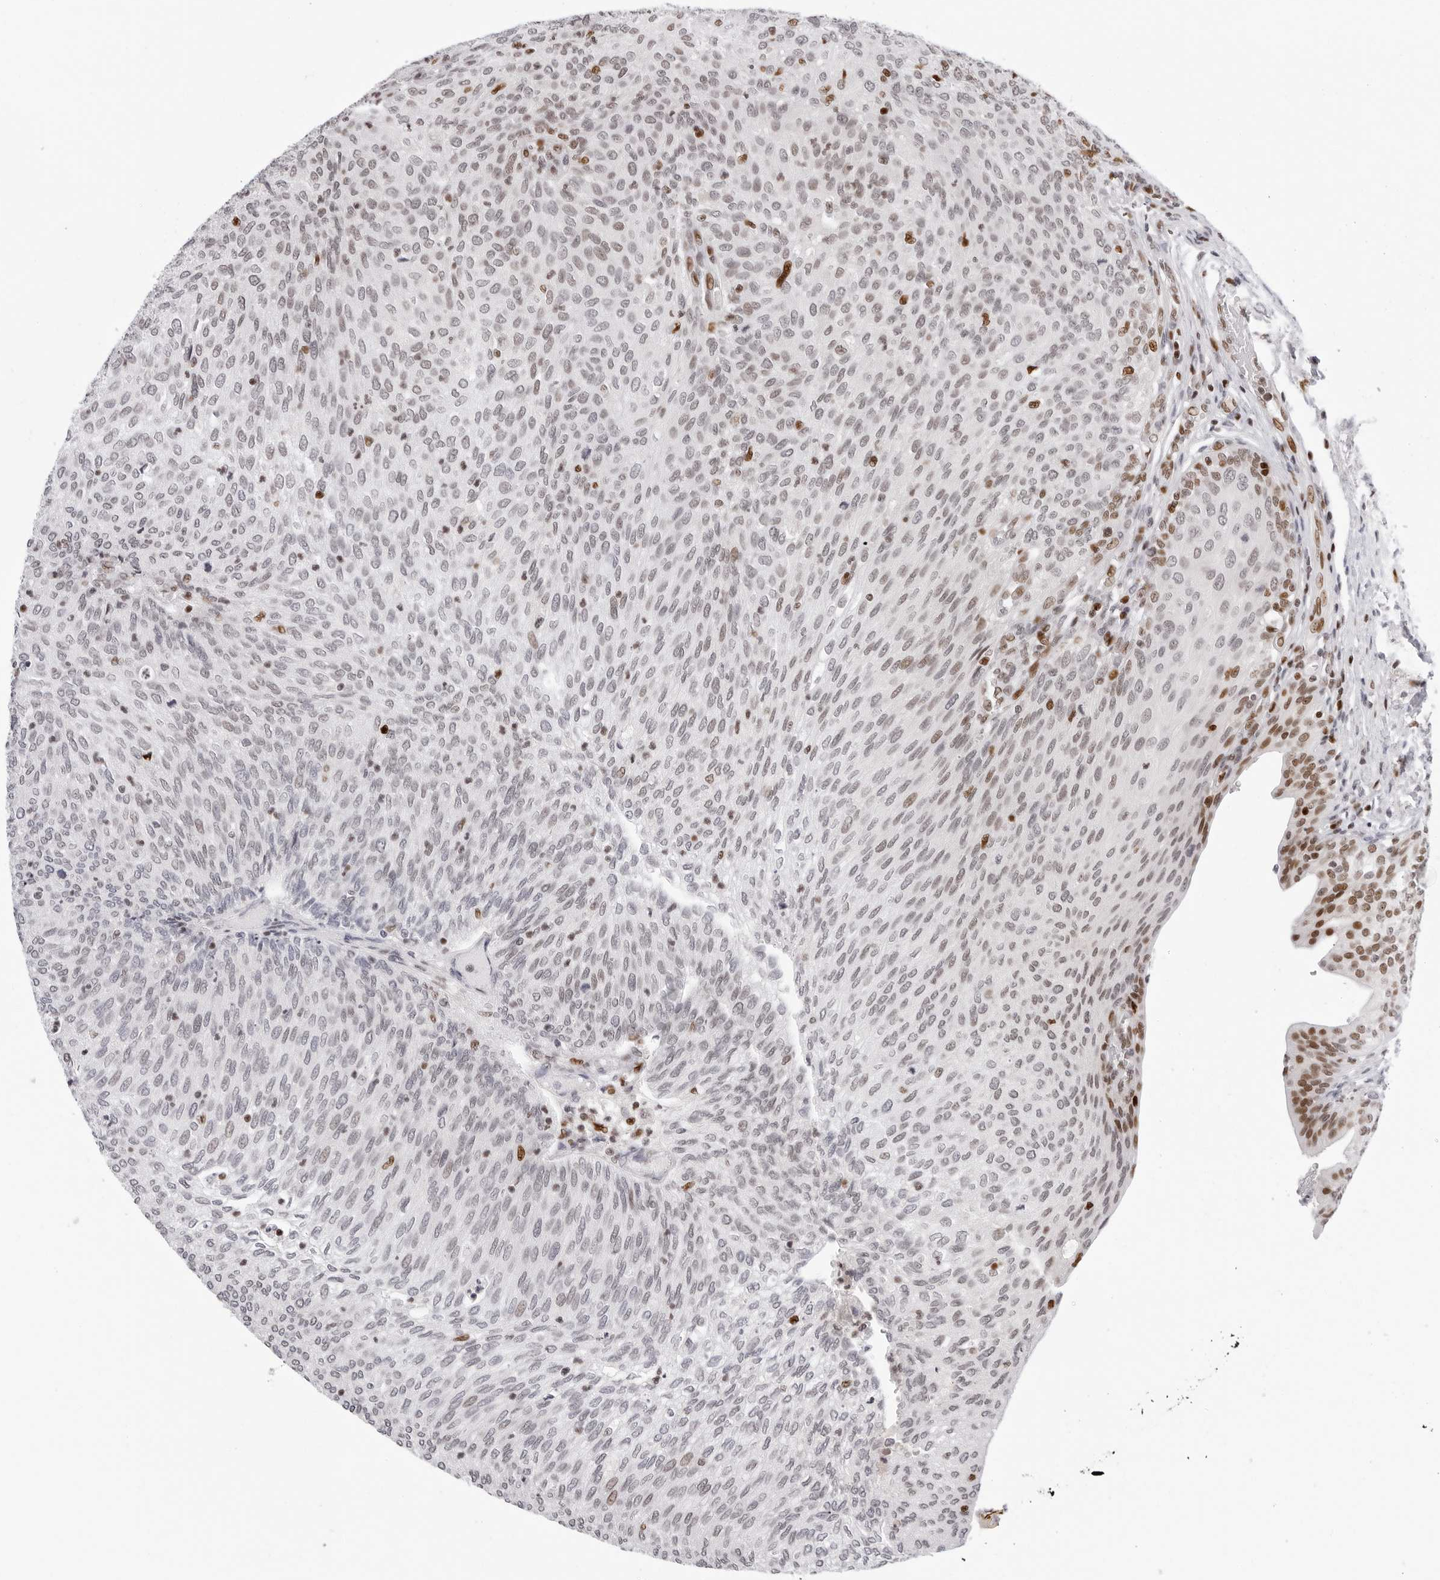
{"staining": {"intensity": "moderate", "quantity": "<25%", "location": "nuclear"}, "tissue": "urothelial cancer", "cell_type": "Tumor cells", "image_type": "cancer", "snomed": [{"axis": "morphology", "description": "Urothelial carcinoma, Low grade"}, {"axis": "topography", "description": "Urinary bladder"}], "caption": "Immunohistochemistry (IHC) of human urothelial cancer demonstrates low levels of moderate nuclear expression in about <25% of tumor cells. (Stains: DAB in brown, nuclei in blue, Microscopy: brightfield microscopy at high magnification).", "gene": "OGG1", "patient": {"sex": "female", "age": 79}}